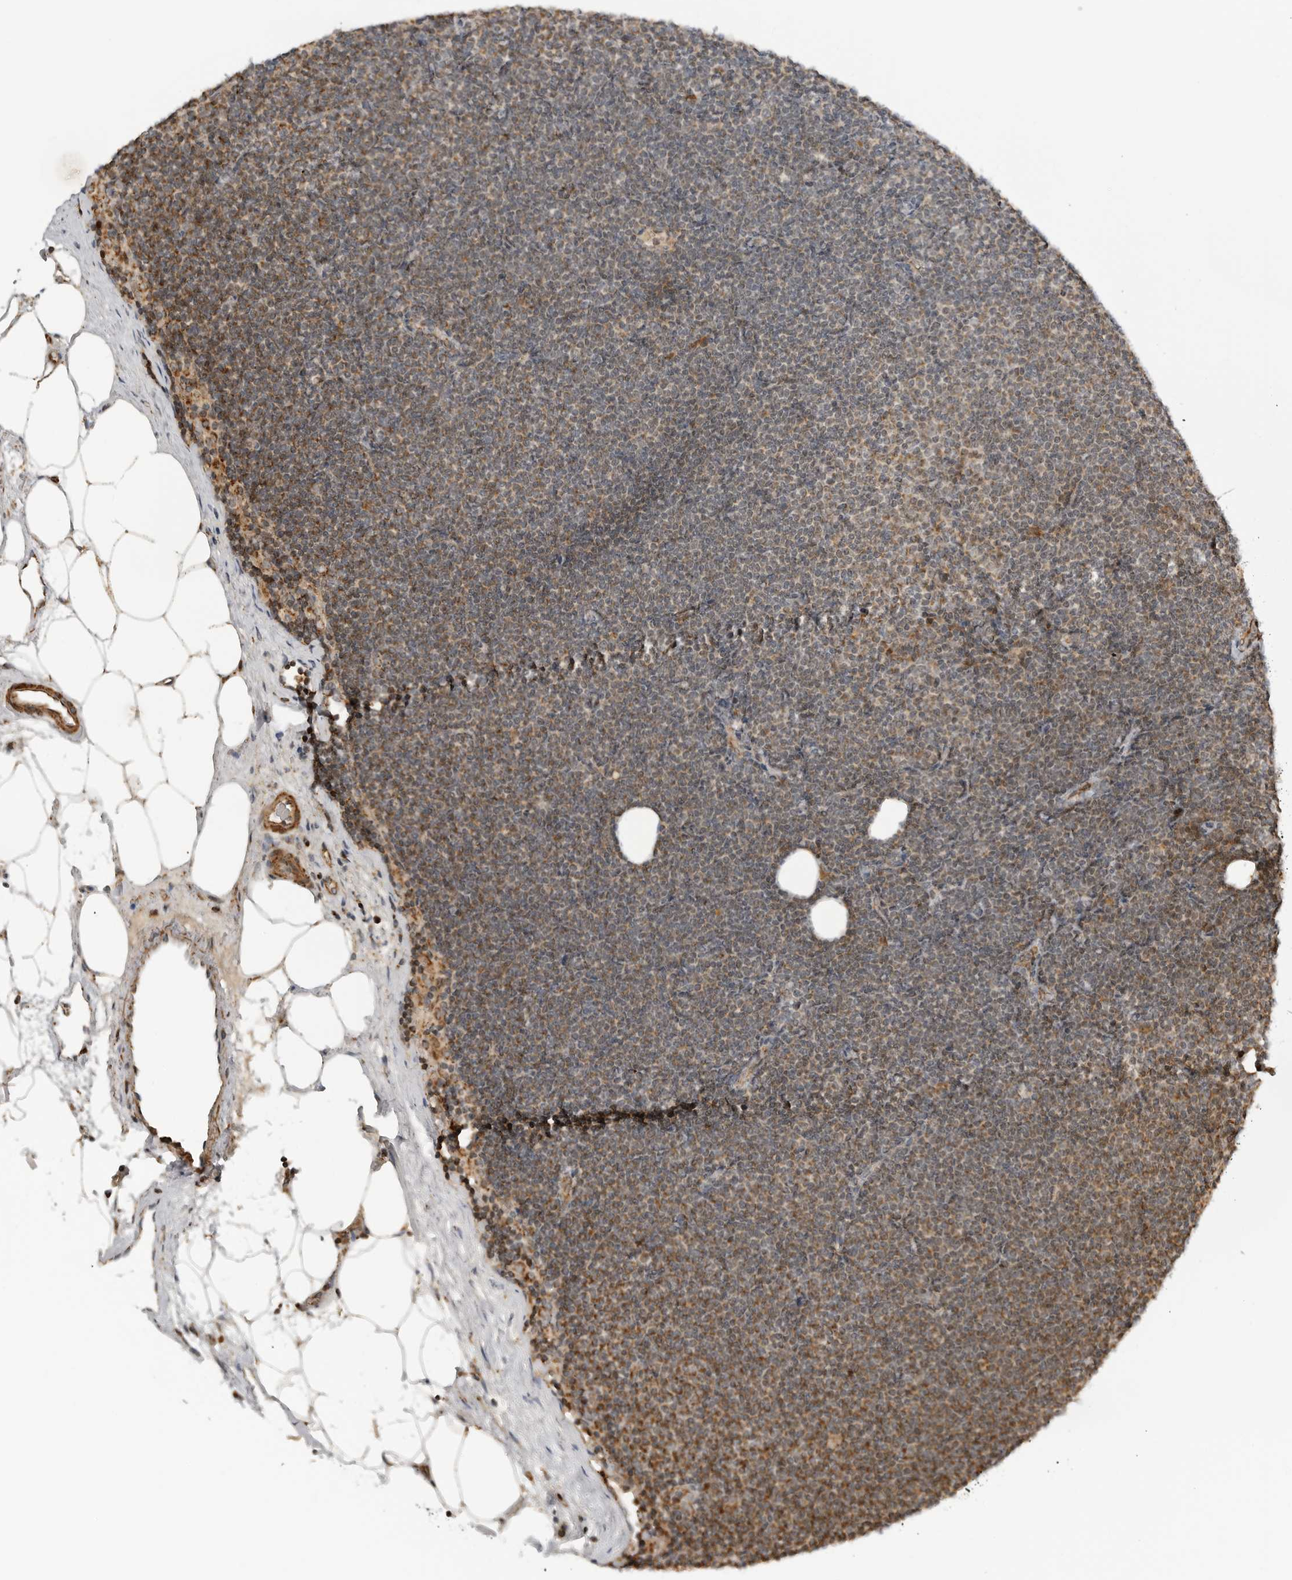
{"staining": {"intensity": "weak", "quantity": "<25%", "location": "cytoplasmic/membranous"}, "tissue": "lymphoma", "cell_type": "Tumor cells", "image_type": "cancer", "snomed": [{"axis": "morphology", "description": "Malignant lymphoma, non-Hodgkin's type, Low grade"}, {"axis": "topography", "description": "Lymph node"}], "caption": "Tumor cells are negative for protein expression in human lymphoma. (DAB IHC, high magnification).", "gene": "PEX2", "patient": {"sex": "female", "age": 53}}